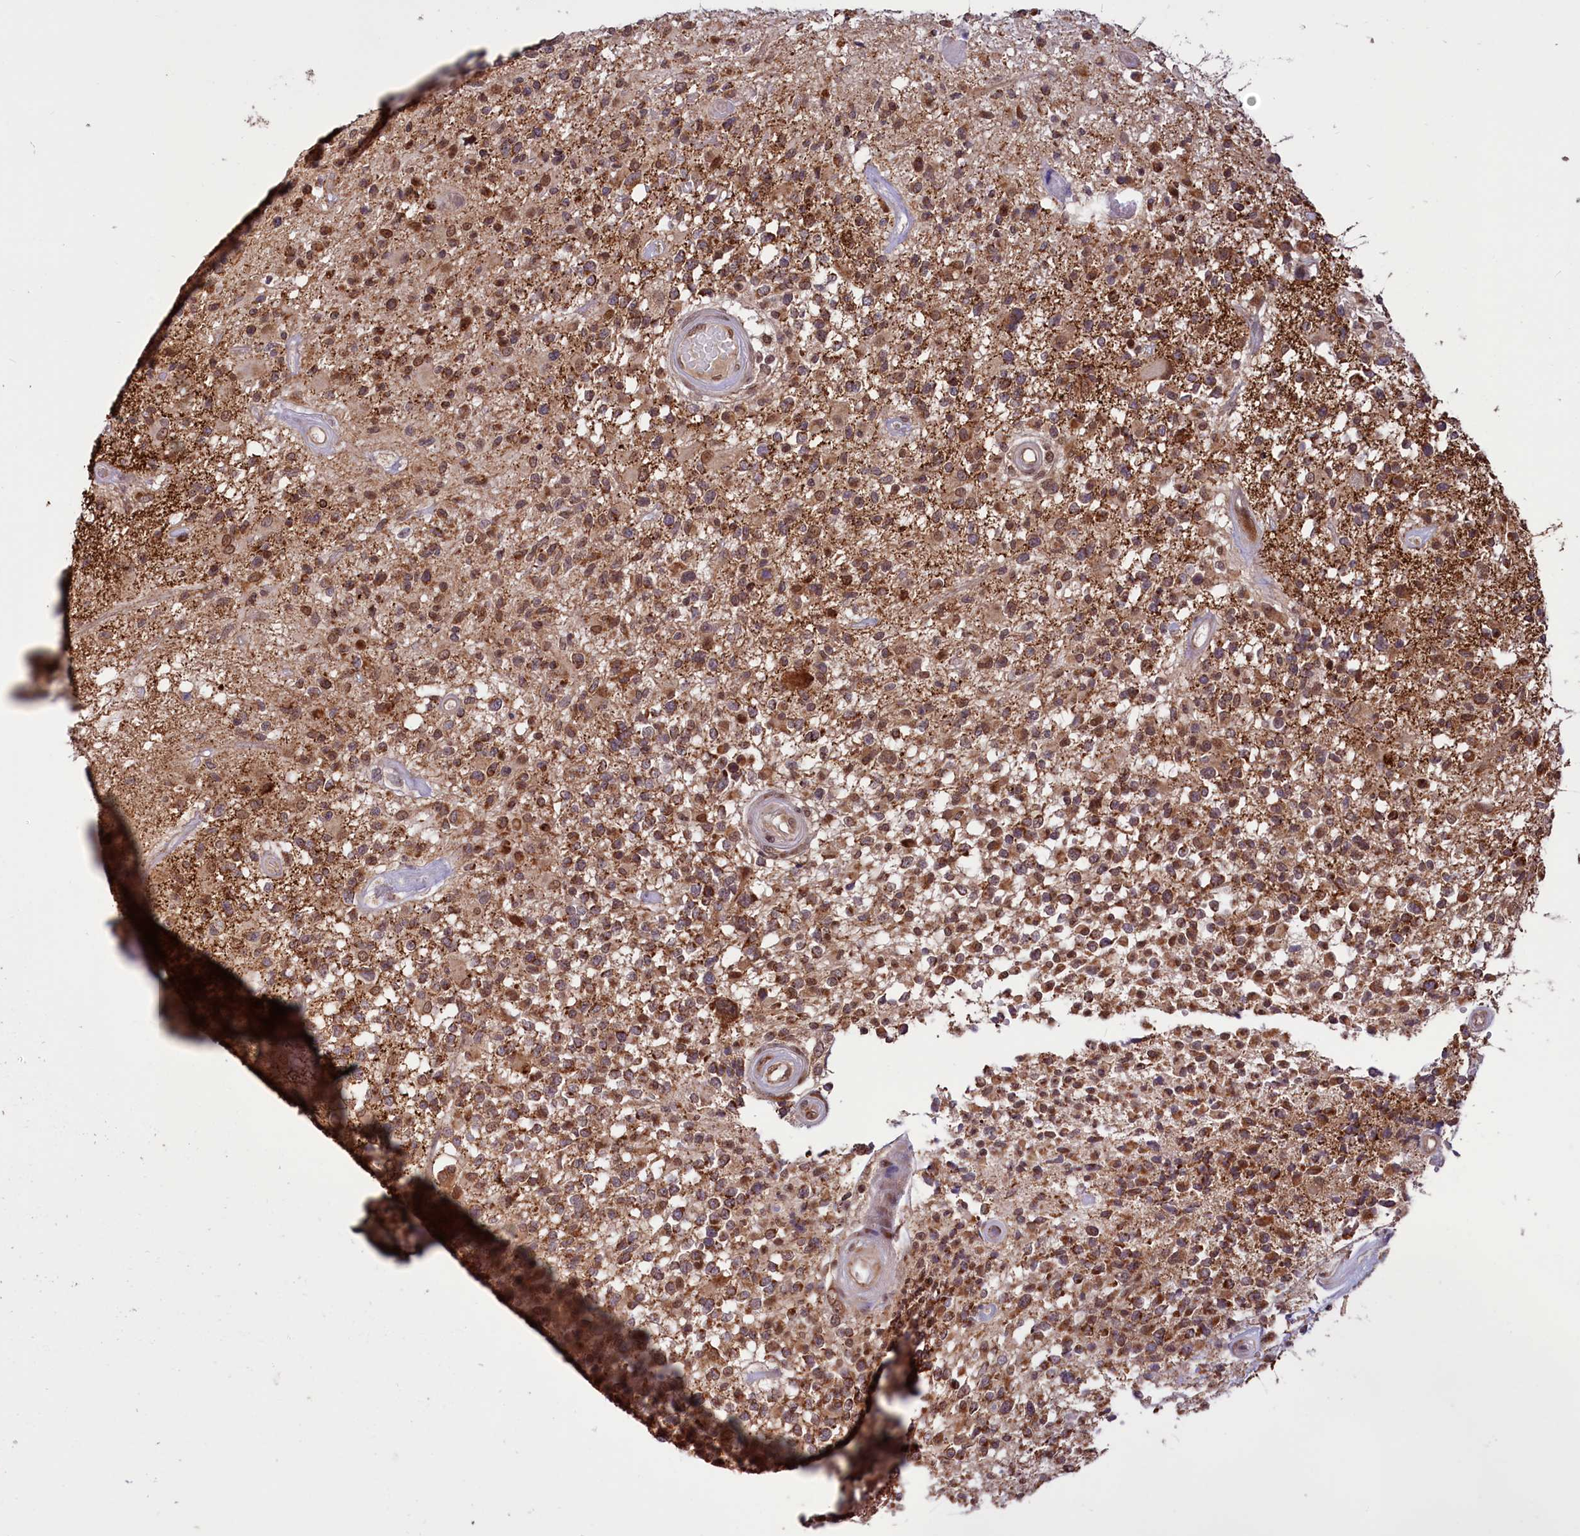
{"staining": {"intensity": "moderate", "quantity": ">75%", "location": "cytoplasmic/membranous"}, "tissue": "glioma", "cell_type": "Tumor cells", "image_type": "cancer", "snomed": [{"axis": "morphology", "description": "Glioma, malignant, High grade"}, {"axis": "morphology", "description": "Glioblastoma, NOS"}, {"axis": "topography", "description": "Brain"}], "caption": "Moderate cytoplasmic/membranous staining for a protein is identified in about >75% of tumor cells of glioma using IHC.", "gene": "PHC3", "patient": {"sex": "male", "age": 60}}